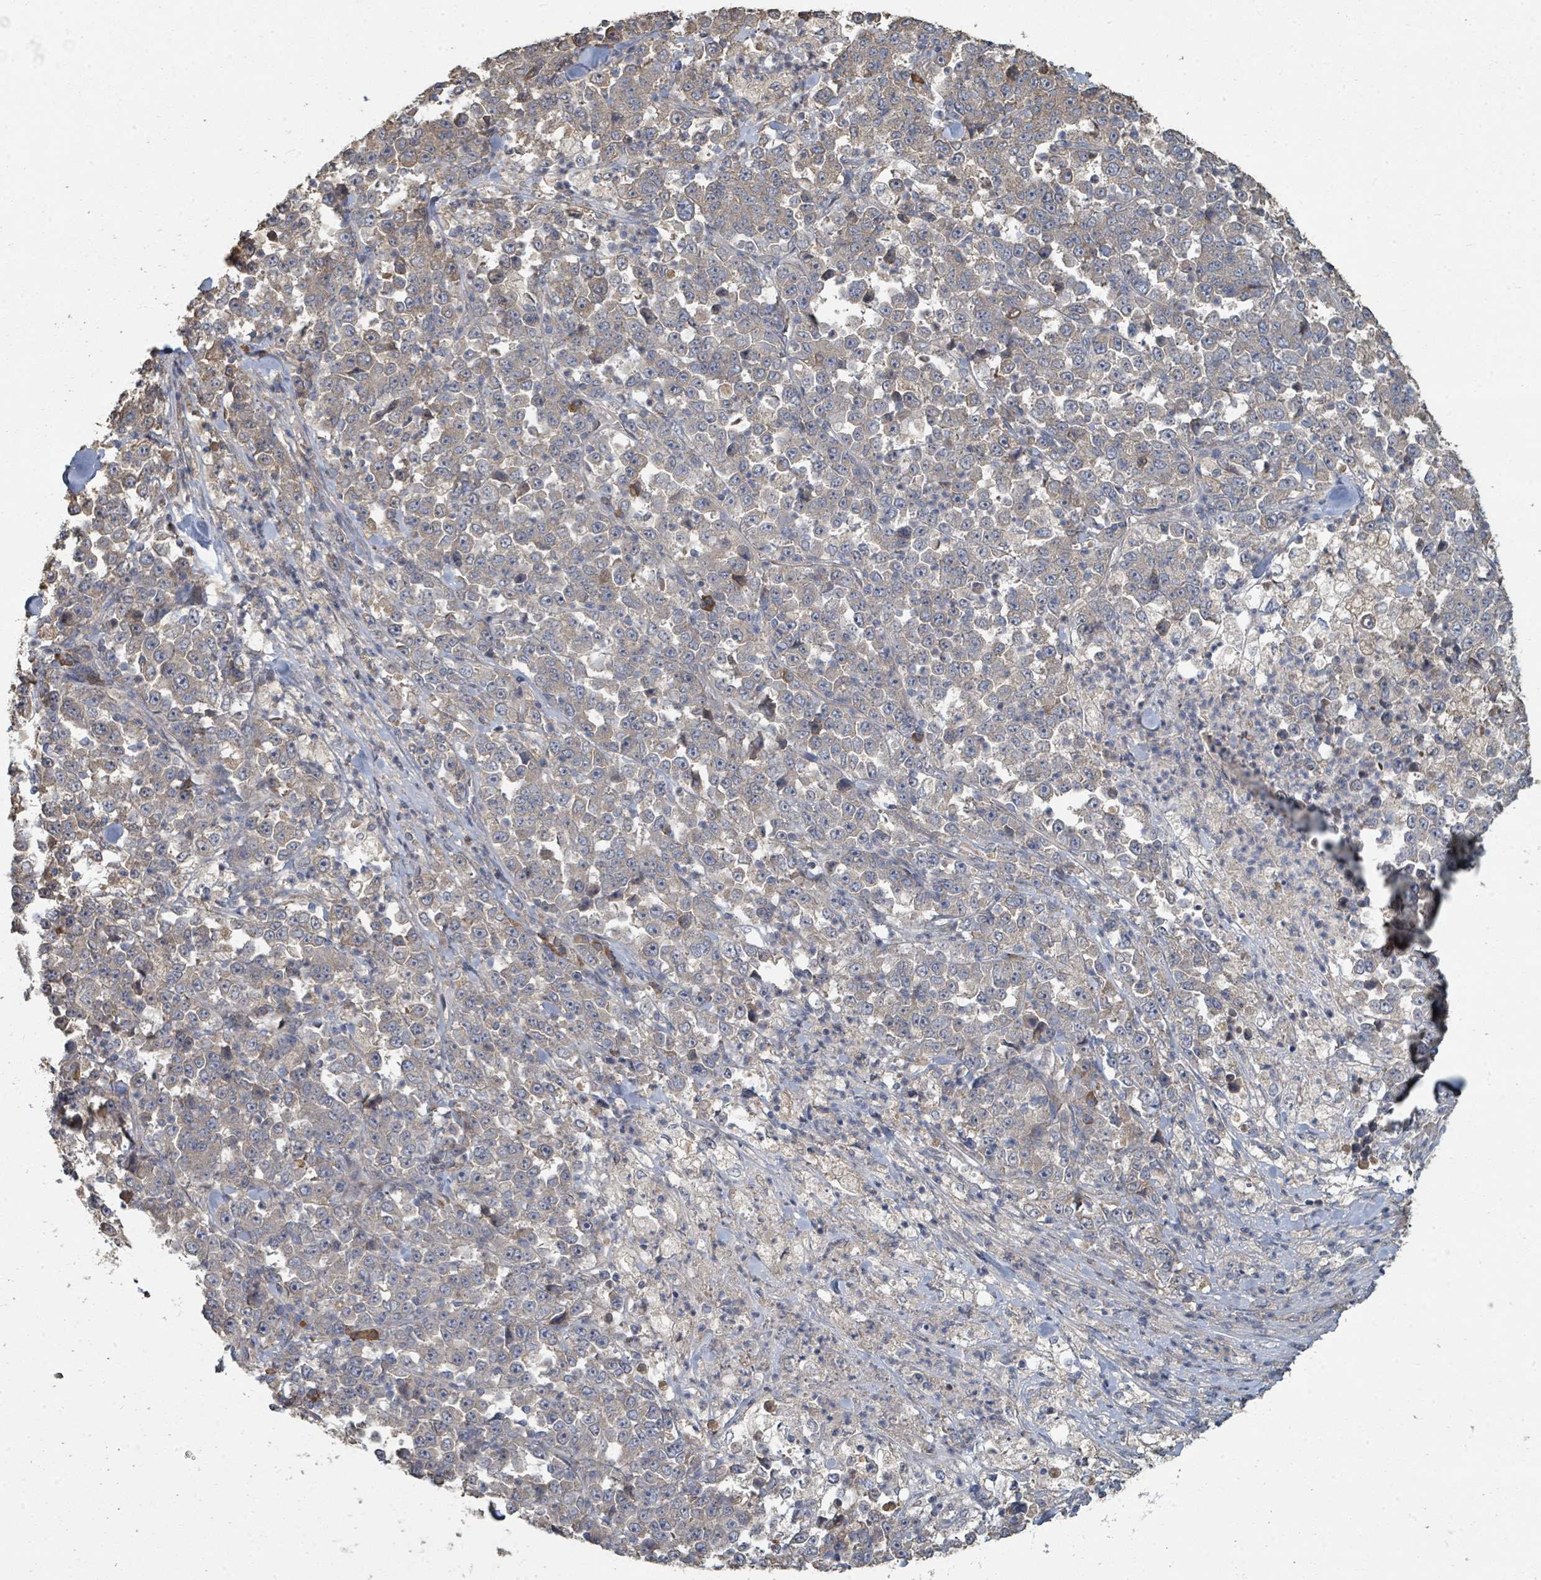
{"staining": {"intensity": "negative", "quantity": "none", "location": "none"}, "tissue": "stomach cancer", "cell_type": "Tumor cells", "image_type": "cancer", "snomed": [{"axis": "morphology", "description": "Normal tissue, NOS"}, {"axis": "morphology", "description": "Adenocarcinoma, NOS"}, {"axis": "topography", "description": "Stomach, upper"}, {"axis": "topography", "description": "Stomach"}], "caption": "Immunohistochemistry micrograph of human stomach cancer stained for a protein (brown), which reveals no expression in tumor cells. Nuclei are stained in blue.", "gene": "WDFY1", "patient": {"sex": "male", "age": 59}}